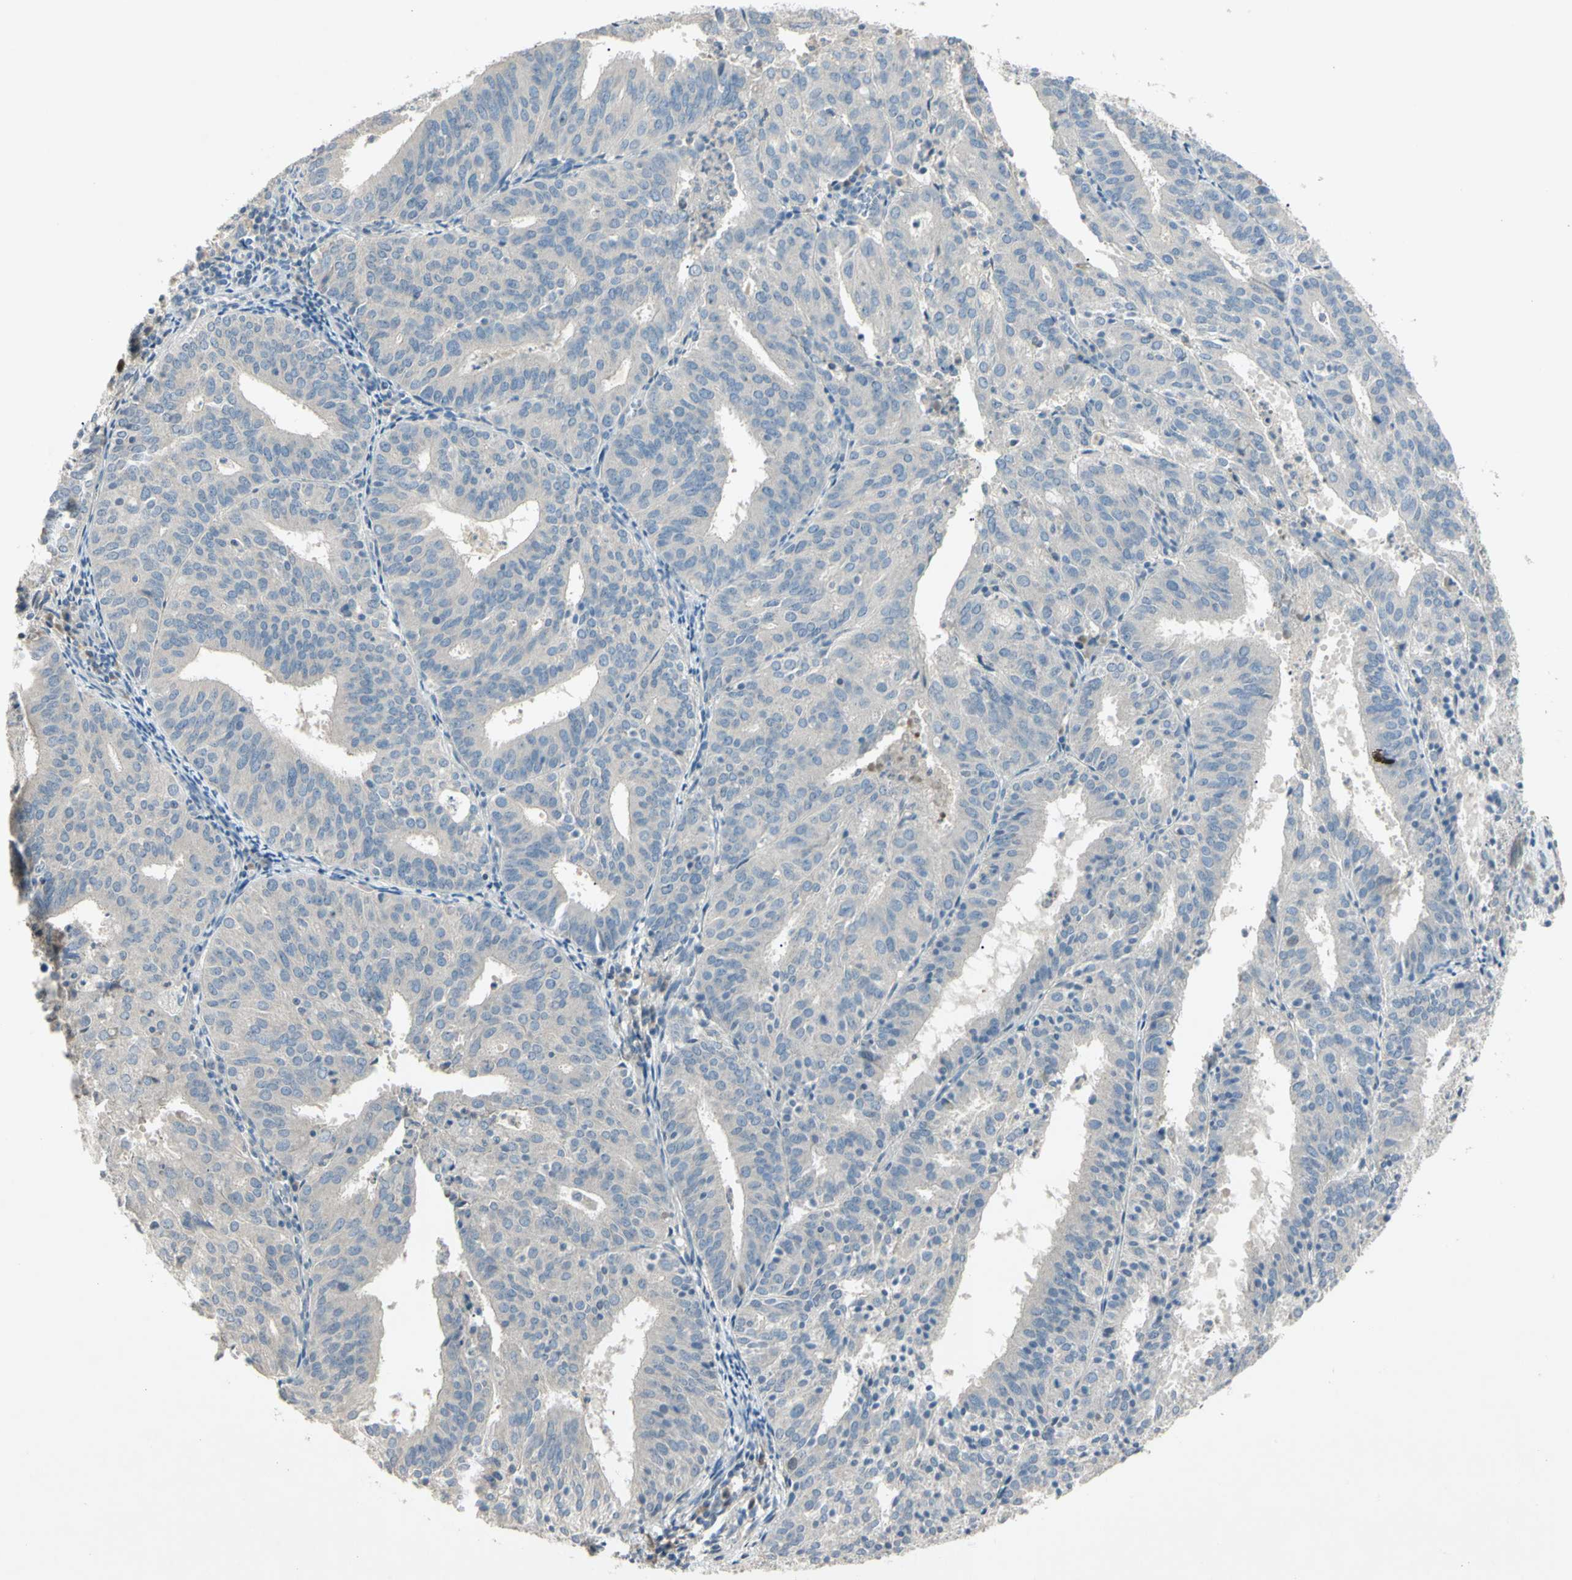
{"staining": {"intensity": "negative", "quantity": "none", "location": "none"}, "tissue": "endometrial cancer", "cell_type": "Tumor cells", "image_type": "cancer", "snomed": [{"axis": "morphology", "description": "Adenocarcinoma, NOS"}, {"axis": "topography", "description": "Uterus"}], "caption": "Protein analysis of endometrial cancer shows no significant expression in tumor cells.", "gene": "PRSS21", "patient": {"sex": "female", "age": 60}}